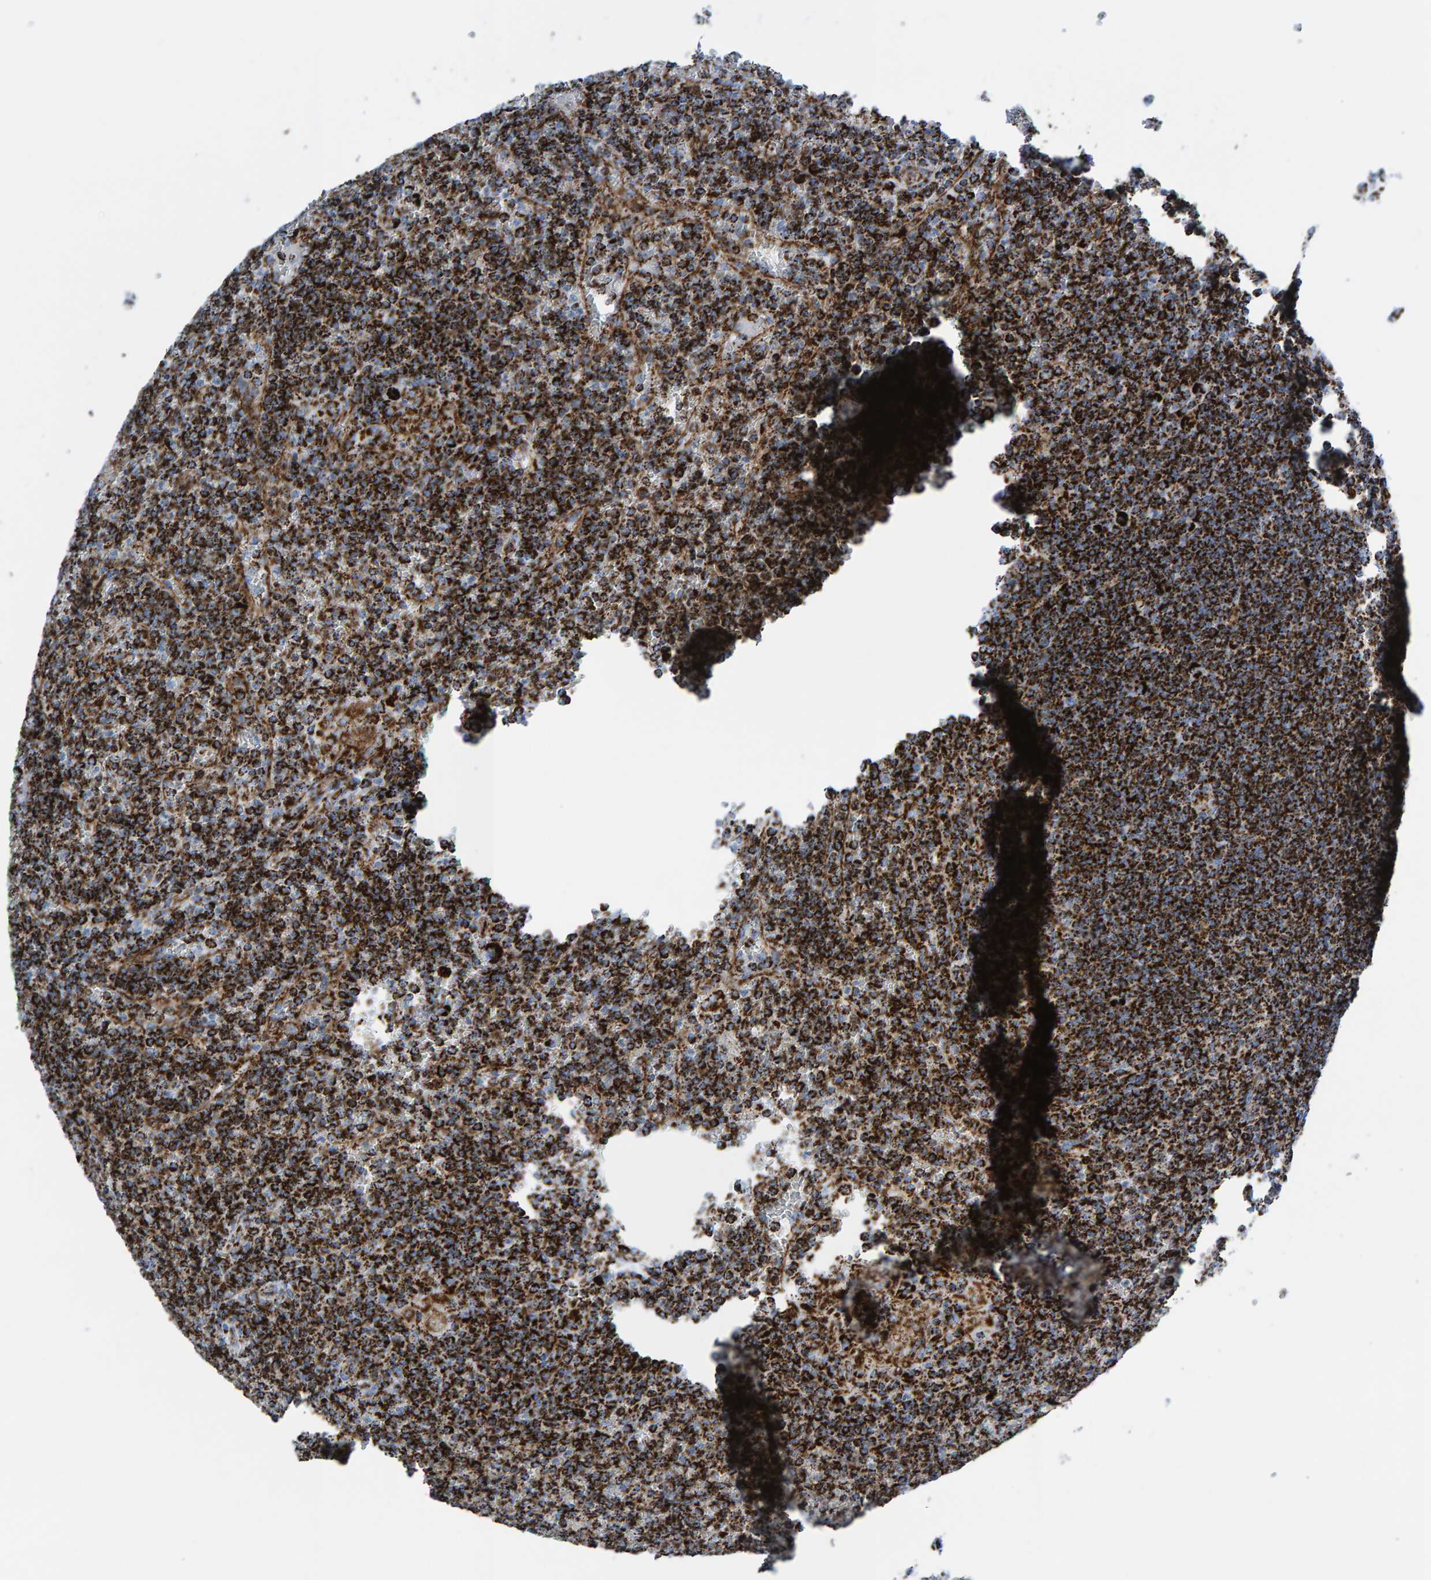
{"staining": {"intensity": "strong", "quantity": ">75%", "location": "cytoplasmic/membranous"}, "tissue": "lymphoma", "cell_type": "Tumor cells", "image_type": "cancer", "snomed": [{"axis": "morphology", "description": "Malignant lymphoma, non-Hodgkin's type, Low grade"}, {"axis": "topography", "description": "Spleen"}], "caption": "This image displays immunohistochemistry staining of malignant lymphoma, non-Hodgkin's type (low-grade), with high strong cytoplasmic/membranous expression in about >75% of tumor cells.", "gene": "ENSG00000262660", "patient": {"sex": "female", "age": 19}}